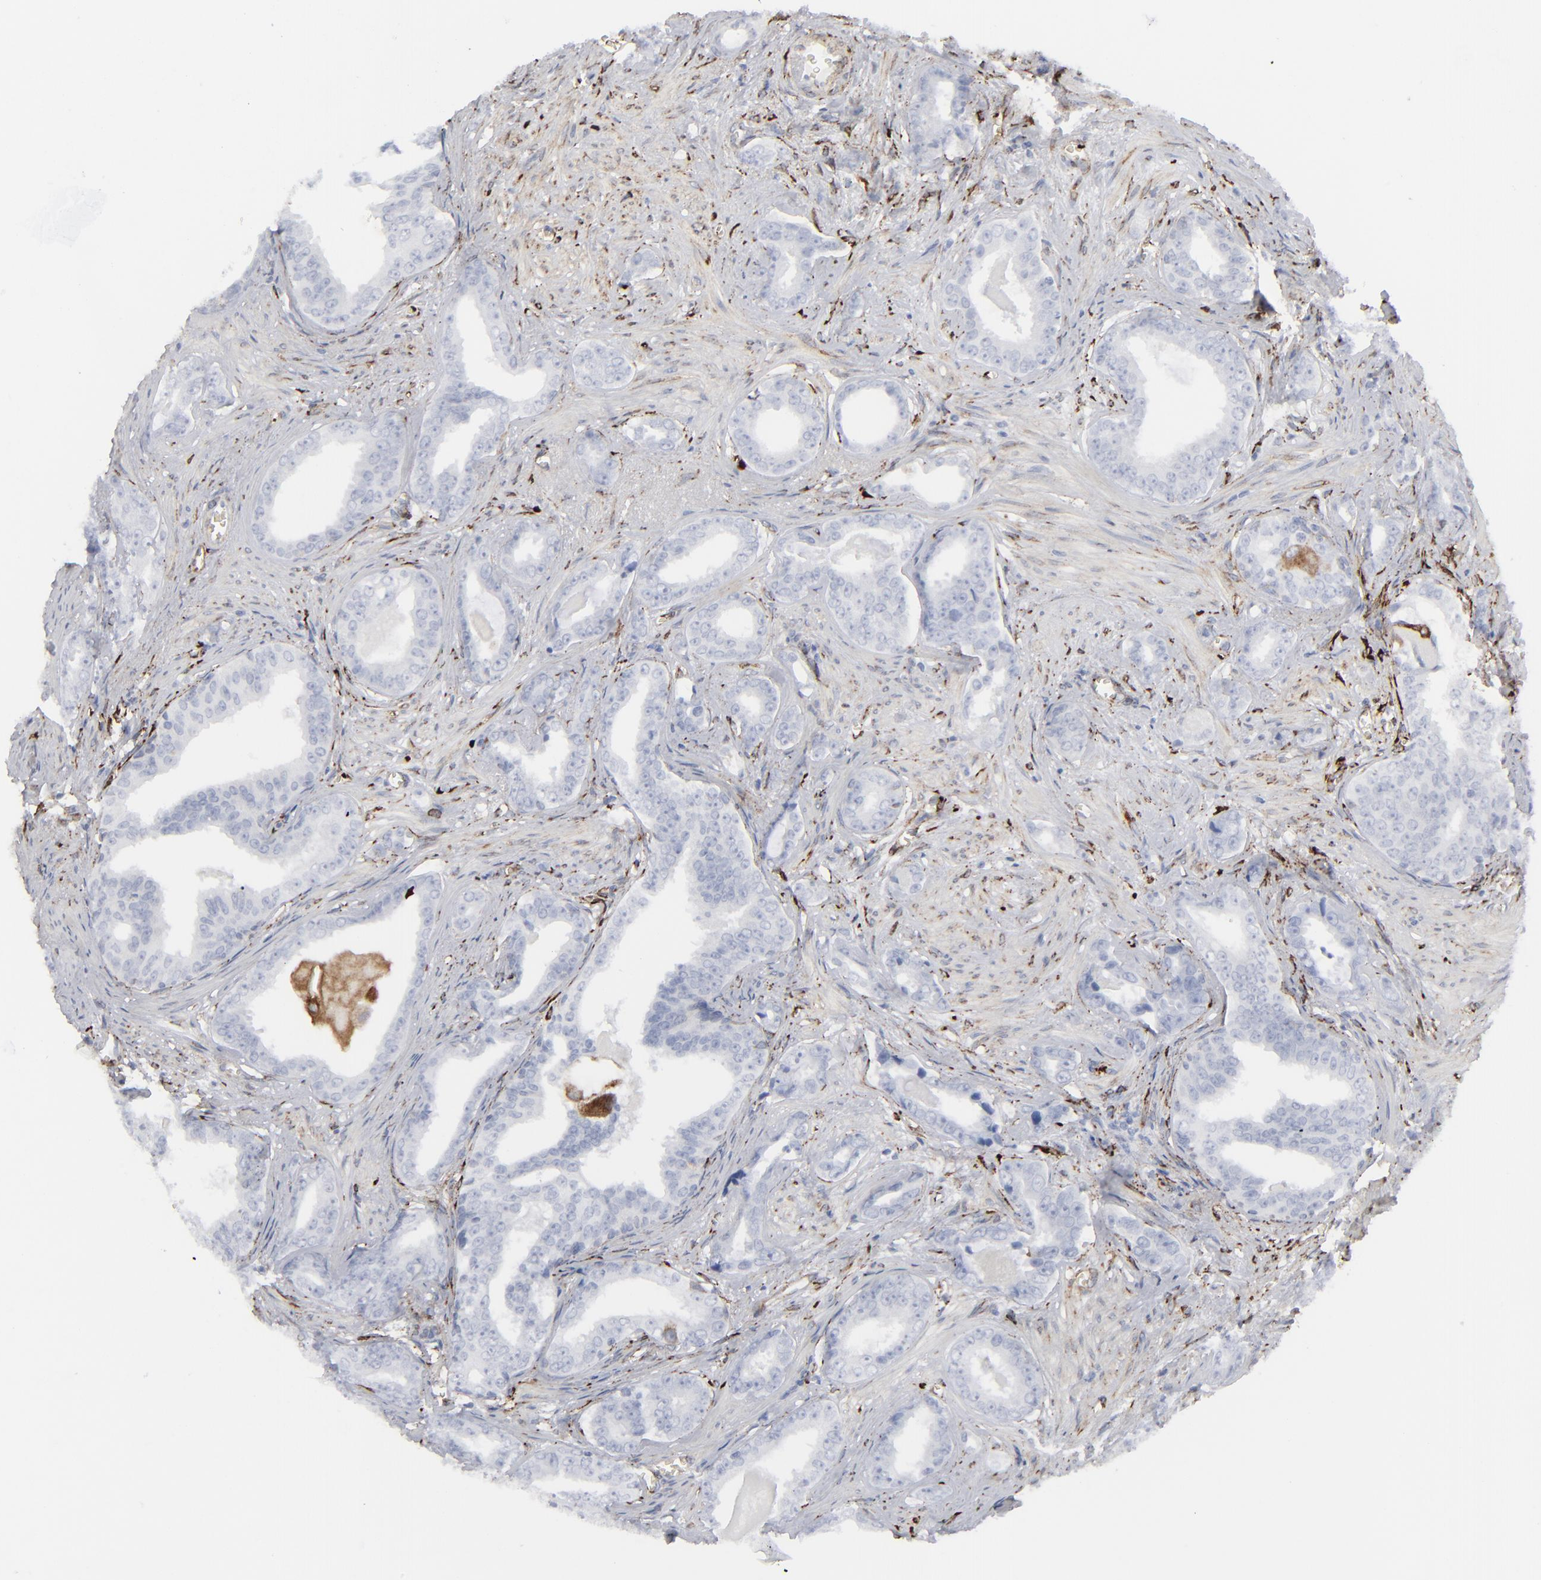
{"staining": {"intensity": "negative", "quantity": "none", "location": "none"}, "tissue": "prostate cancer", "cell_type": "Tumor cells", "image_type": "cancer", "snomed": [{"axis": "morphology", "description": "Adenocarcinoma, Medium grade"}, {"axis": "topography", "description": "Prostate"}], "caption": "Immunohistochemistry image of human adenocarcinoma (medium-grade) (prostate) stained for a protein (brown), which shows no positivity in tumor cells.", "gene": "SPARC", "patient": {"sex": "male", "age": 79}}